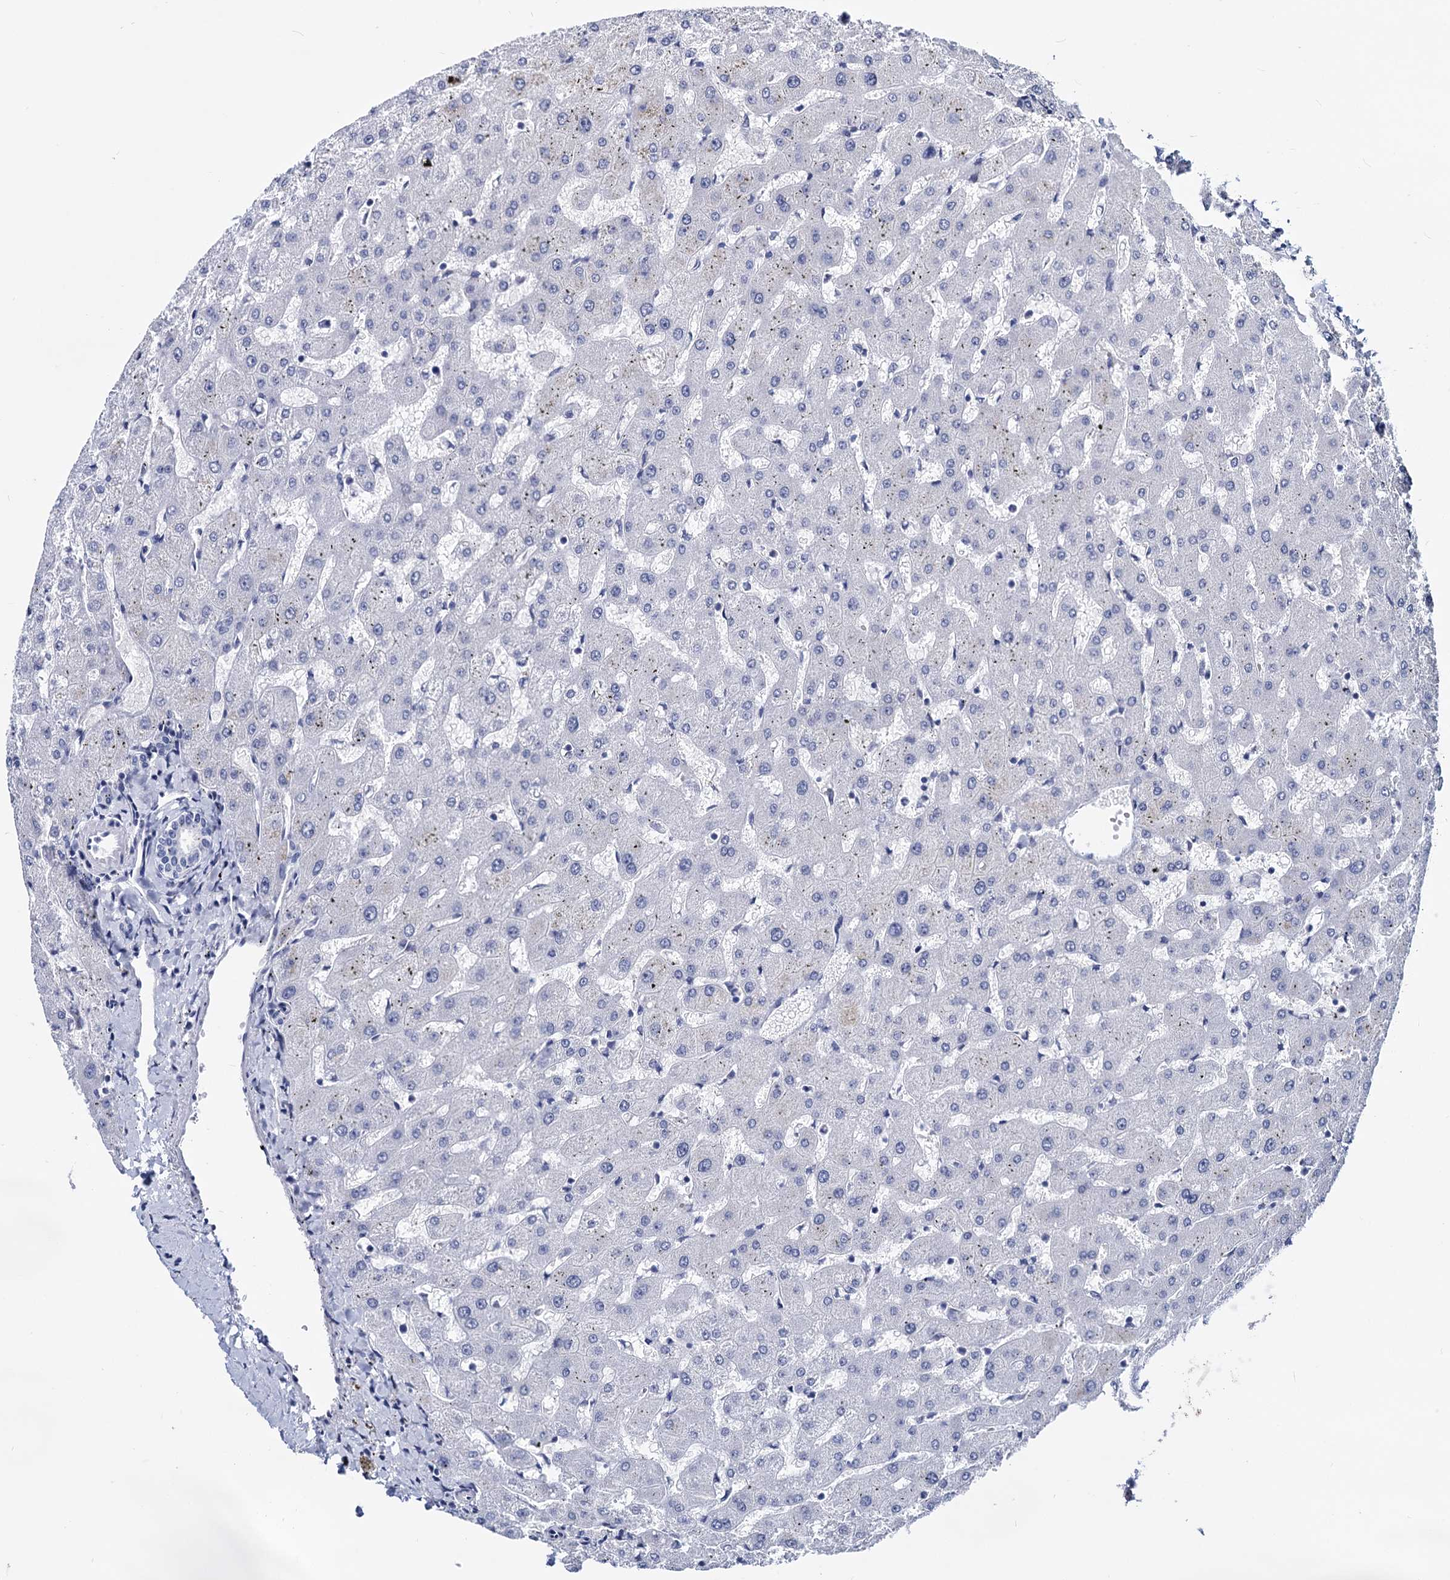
{"staining": {"intensity": "negative", "quantity": "none", "location": "none"}, "tissue": "liver", "cell_type": "Cholangiocytes", "image_type": "normal", "snomed": [{"axis": "morphology", "description": "Normal tissue, NOS"}, {"axis": "topography", "description": "Liver"}], "caption": "The micrograph shows no staining of cholangiocytes in normal liver. Brightfield microscopy of IHC stained with DAB (brown) and hematoxylin (blue), captured at high magnification.", "gene": "MAGEA4", "patient": {"sex": "female", "age": 63}}